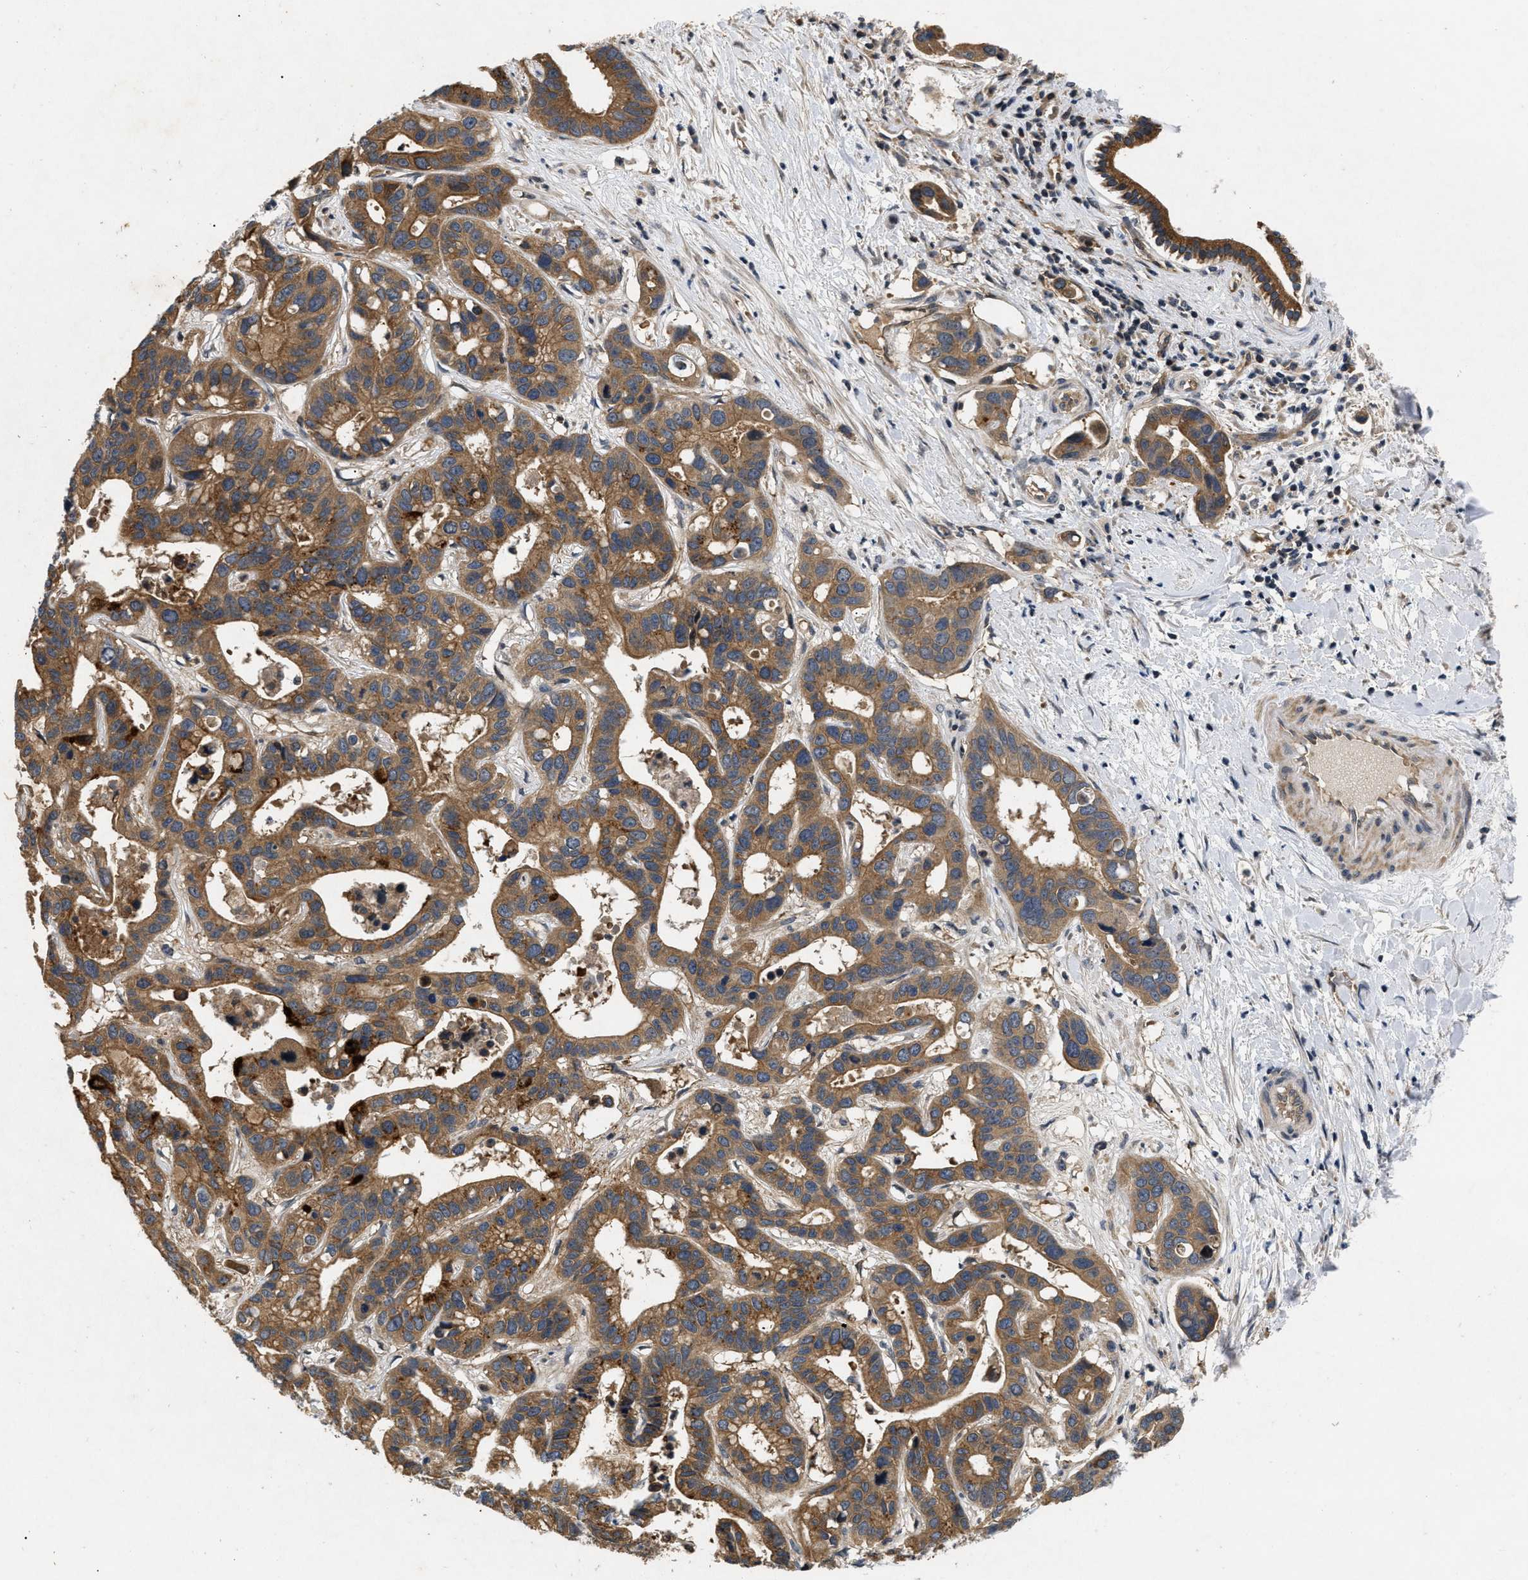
{"staining": {"intensity": "moderate", "quantity": ">75%", "location": "cytoplasmic/membranous"}, "tissue": "liver cancer", "cell_type": "Tumor cells", "image_type": "cancer", "snomed": [{"axis": "morphology", "description": "Cholangiocarcinoma"}, {"axis": "topography", "description": "Liver"}], "caption": "Protein staining of liver cancer (cholangiocarcinoma) tissue displays moderate cytoplasmic/membranous expression in approximately >75% of tumor cells.", "gene": "HMGCR", "patient": {"sex": "female", "age": 65}}